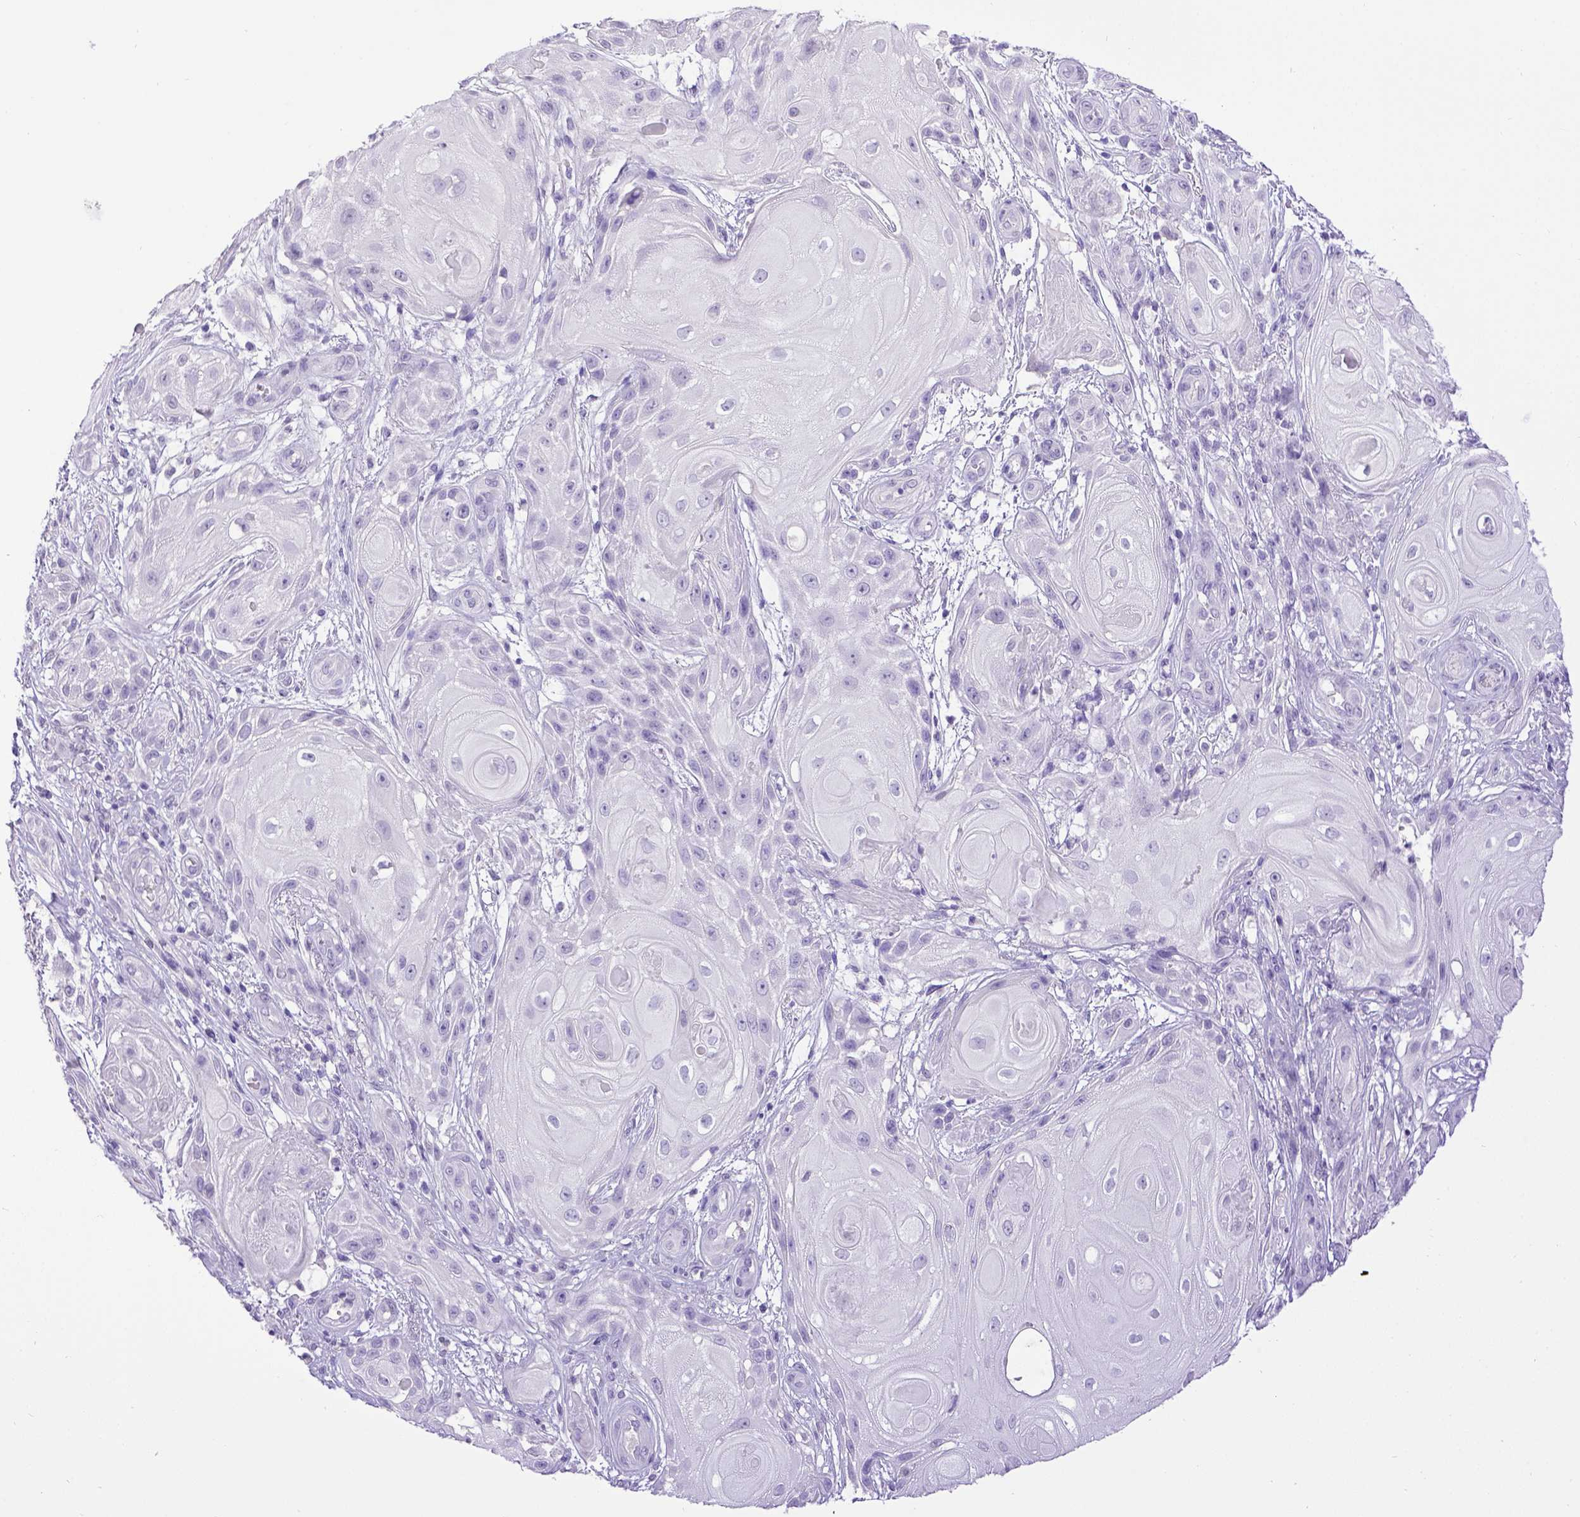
{"staining": {"intensity": "negative", "quantity": "none", "location": "none"}, "tissue": "skin cancer", "cell_type": "Tumor cells", "image_type": "cancer", "snomed": [{"axis": "morphology", "description": "Squamous cell carcinoma, NOS"}, {"axis": "topography", "description": "Skin"}], "caption": "Human skin cancer stained for a protein using immunohistochemistry shows no positivity in tumor cells.", "gene": "ESR1", "patient": {"sex": "male", "age": 62}}